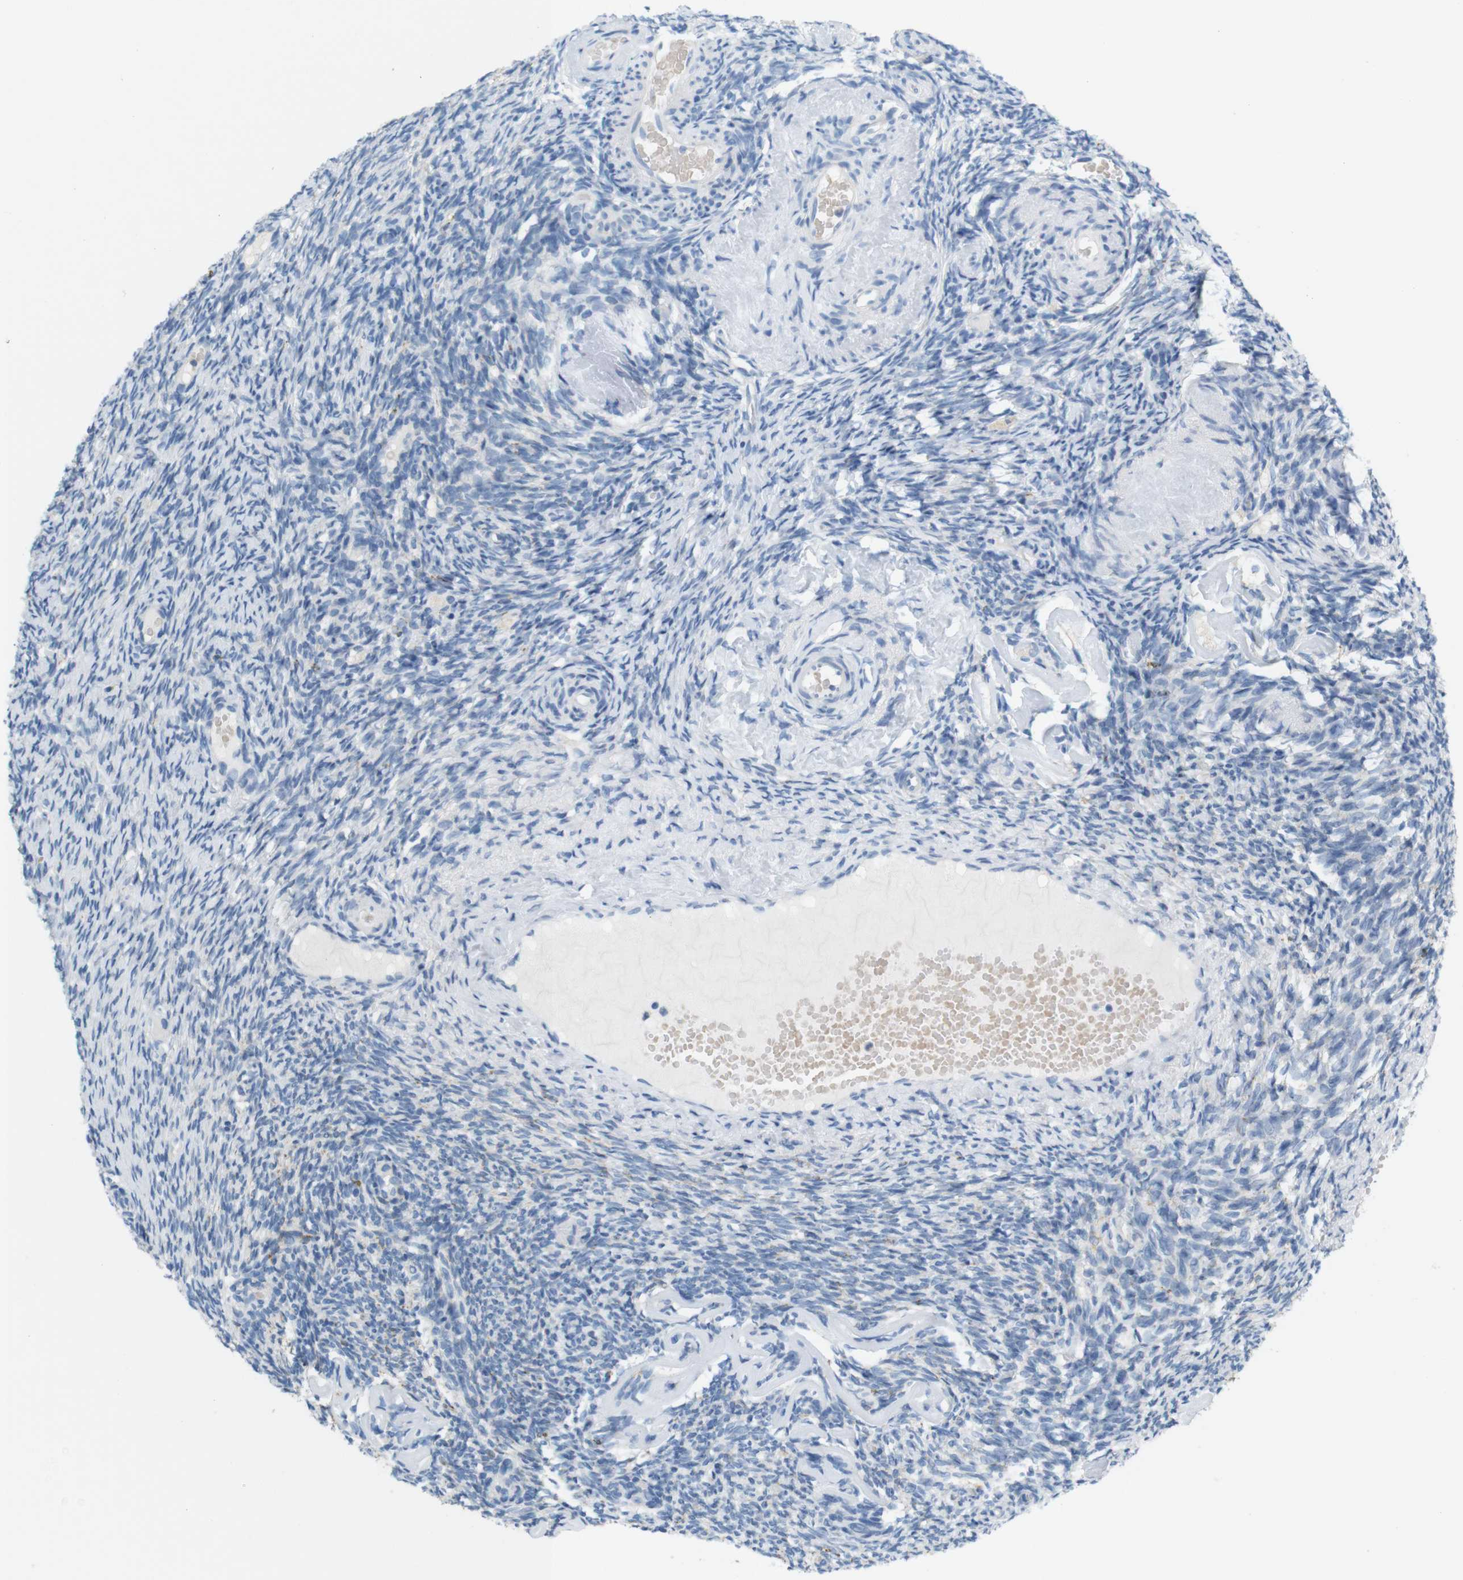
{"staining": {"intensity": "negative", "quantity": "none", "location": "none"}, "tissue": "ovary", "cell_type": "Ovarian stroma cells", "image_type": "normal", "snomed": [{"axis": "morphology", "description": "Normal tissue, NOS"}, {"axis": "topography", "description": "Ovary"}], "caption": "Normal ovary was stained to show a protein in brown. There is no significant expression in ovarian stroma cells. Nuclei are stained in blue.", "gene": "LRRK2", "patient": {"sex": "female", "age": 60}}